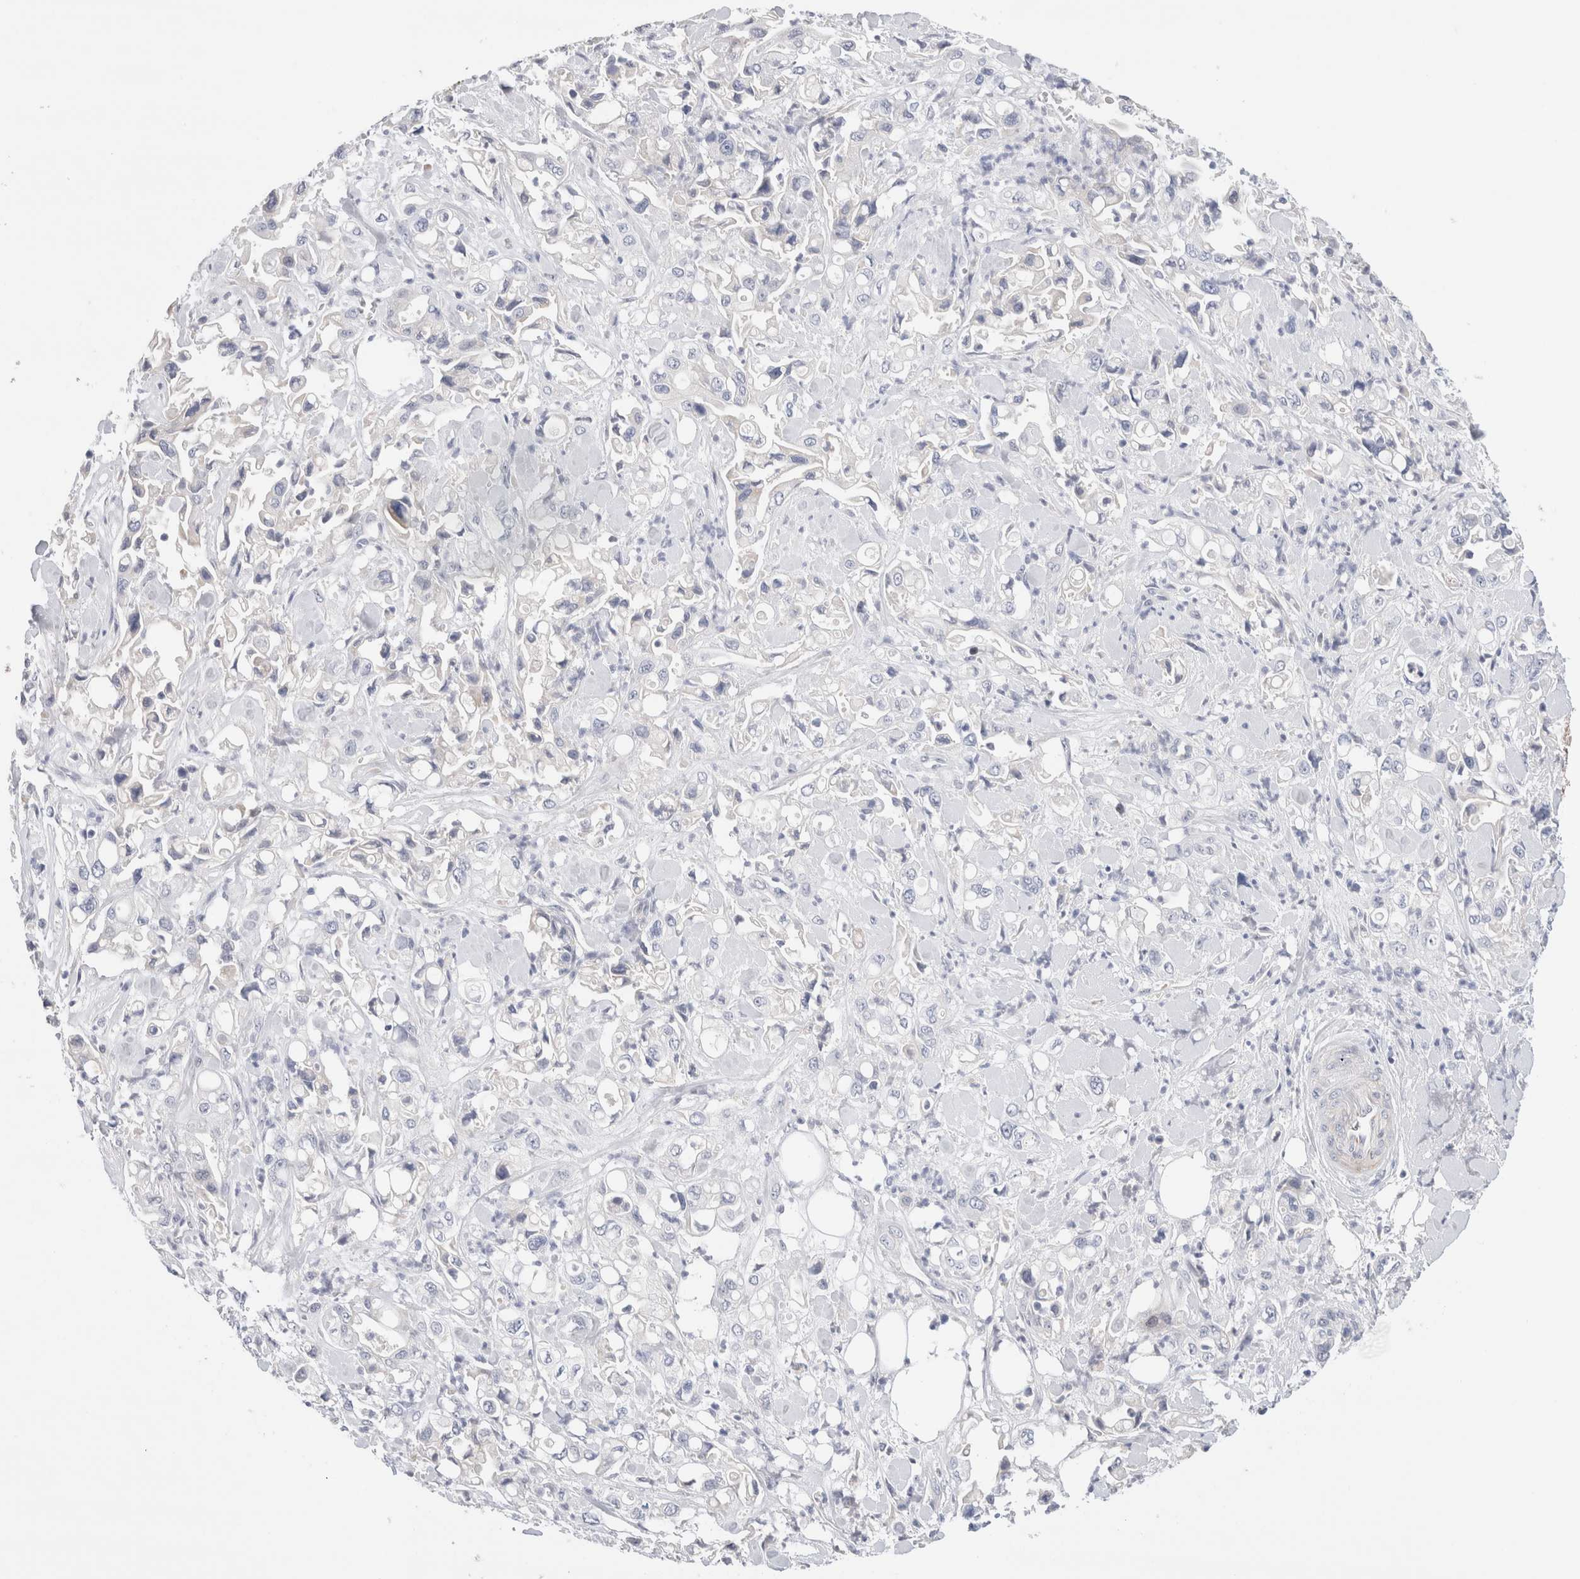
{"staining": {"intensity": "negative", "quantity": "none", "location": "none"}, "tissue": "pancreatic cancer", "cell_type": "Tumor cells", "image_type": "cancer", "snomed": [{"axis": "morphology", "description": "Adenocarcinoma, NOS"}, {"axis": "topography", "description": "Pancreas"}], "caption": "The photomicrograph exhibits no staining of tumor cells in adenocarcinoma (pancreatic).", "gene": "ECHDC2", "patient": {"sex": "male", "age": 70}}